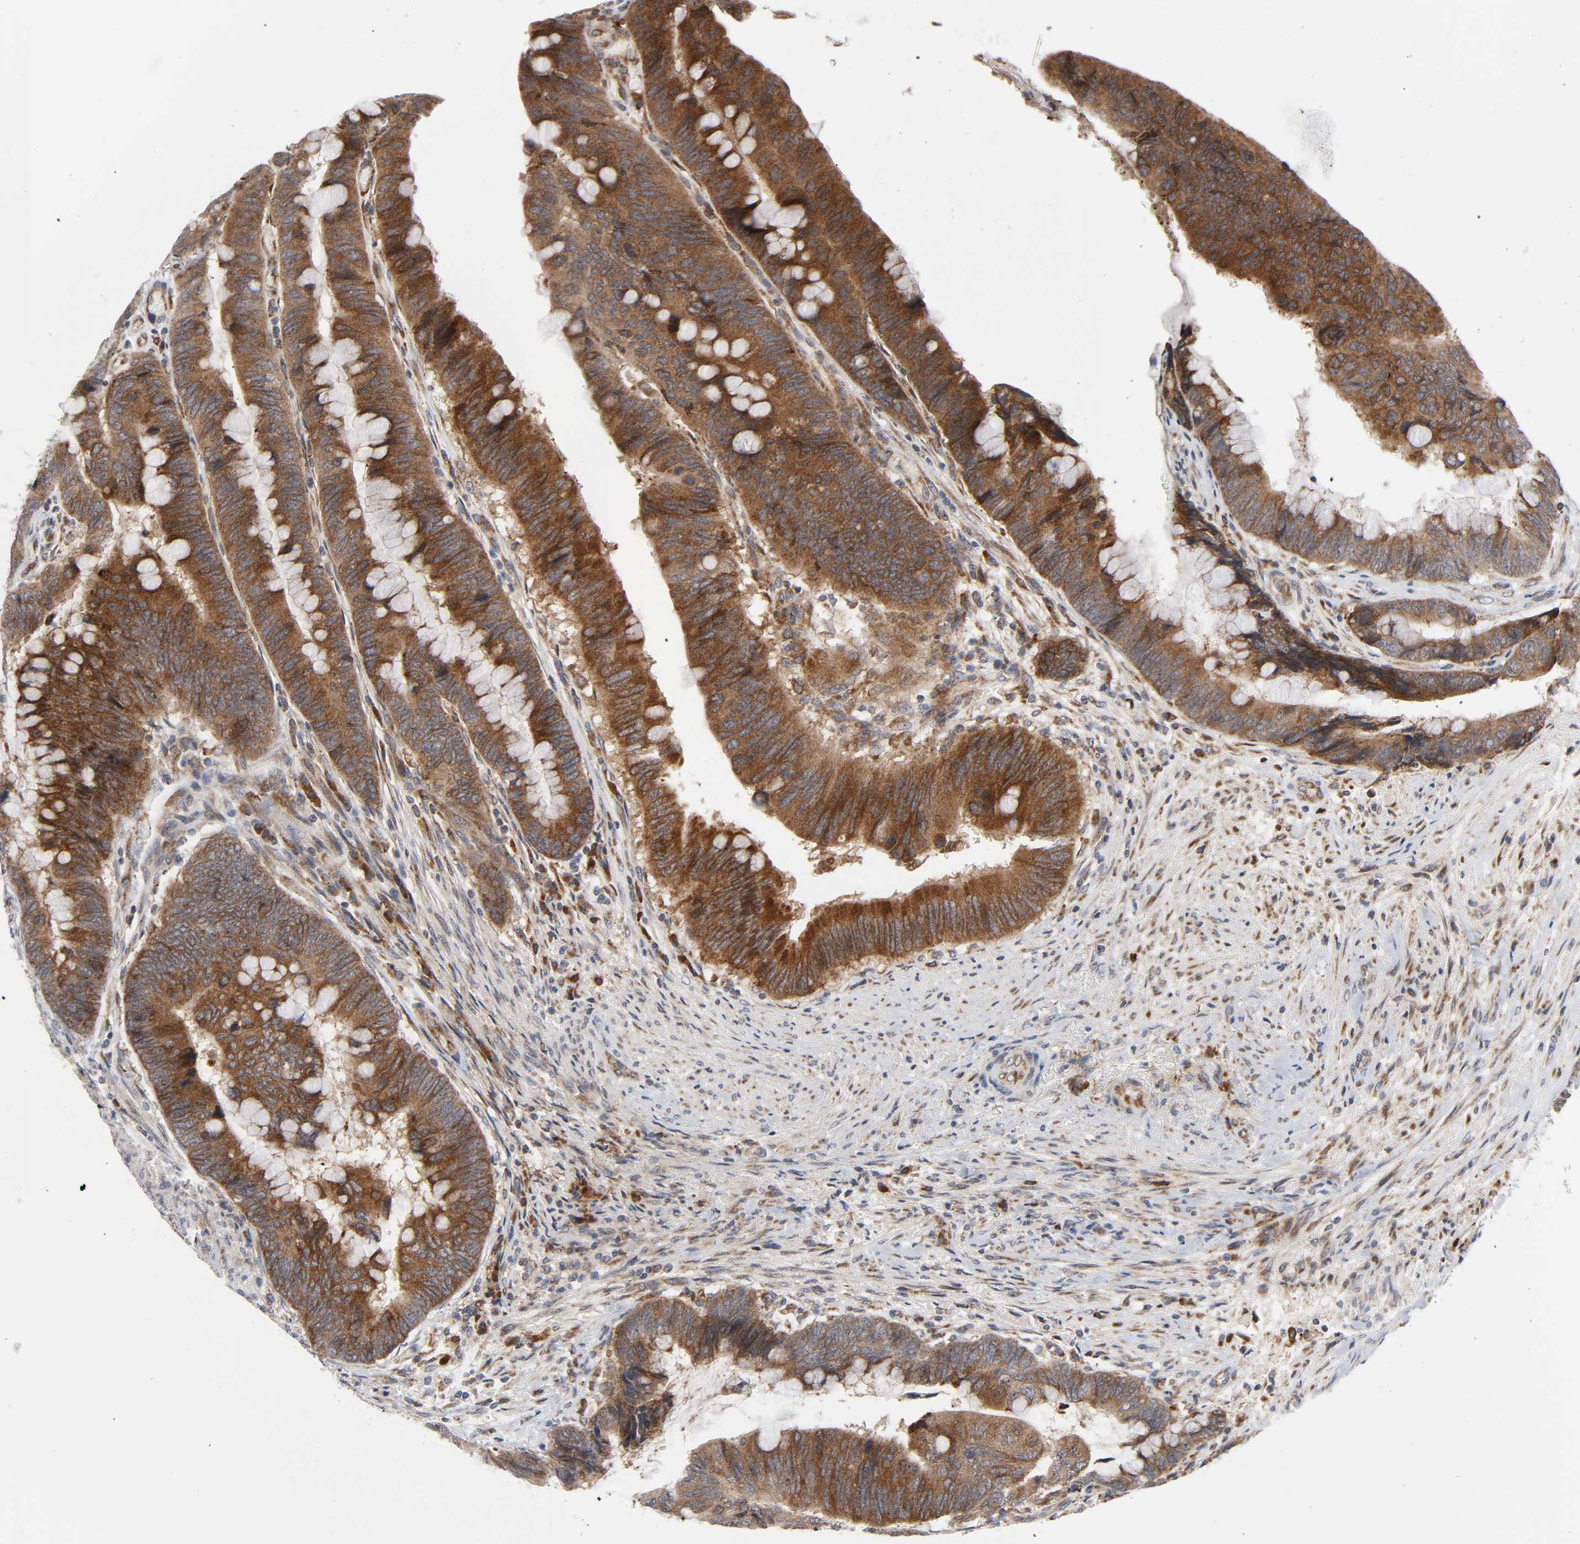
{"staining": {"intensity": "moderate", "quantity": ">75%", "location": "cytoplasmic/membranous"}, "tissue": "colorectal cancer", "cell_type": "Tumor cells", "image_type": "cancer", "snomed": [{"axis": "morphology", "description": "Normal tissue, NOS"}, {"axis": "morphology", "description": "Adenocarcinoma, NOS"}, {"axis": "topography", "description": "Rectum"}], "caption": "A medium amount of moderate cytoplasmic/membranous expression is appreciated in approximately >75% of tumor cells in colorectal cancer tissue. The protein is shown in brown color, while the nuclei are stained blue.", "gene": "BAX", "patient": {"sex": "male", "age": 92}}